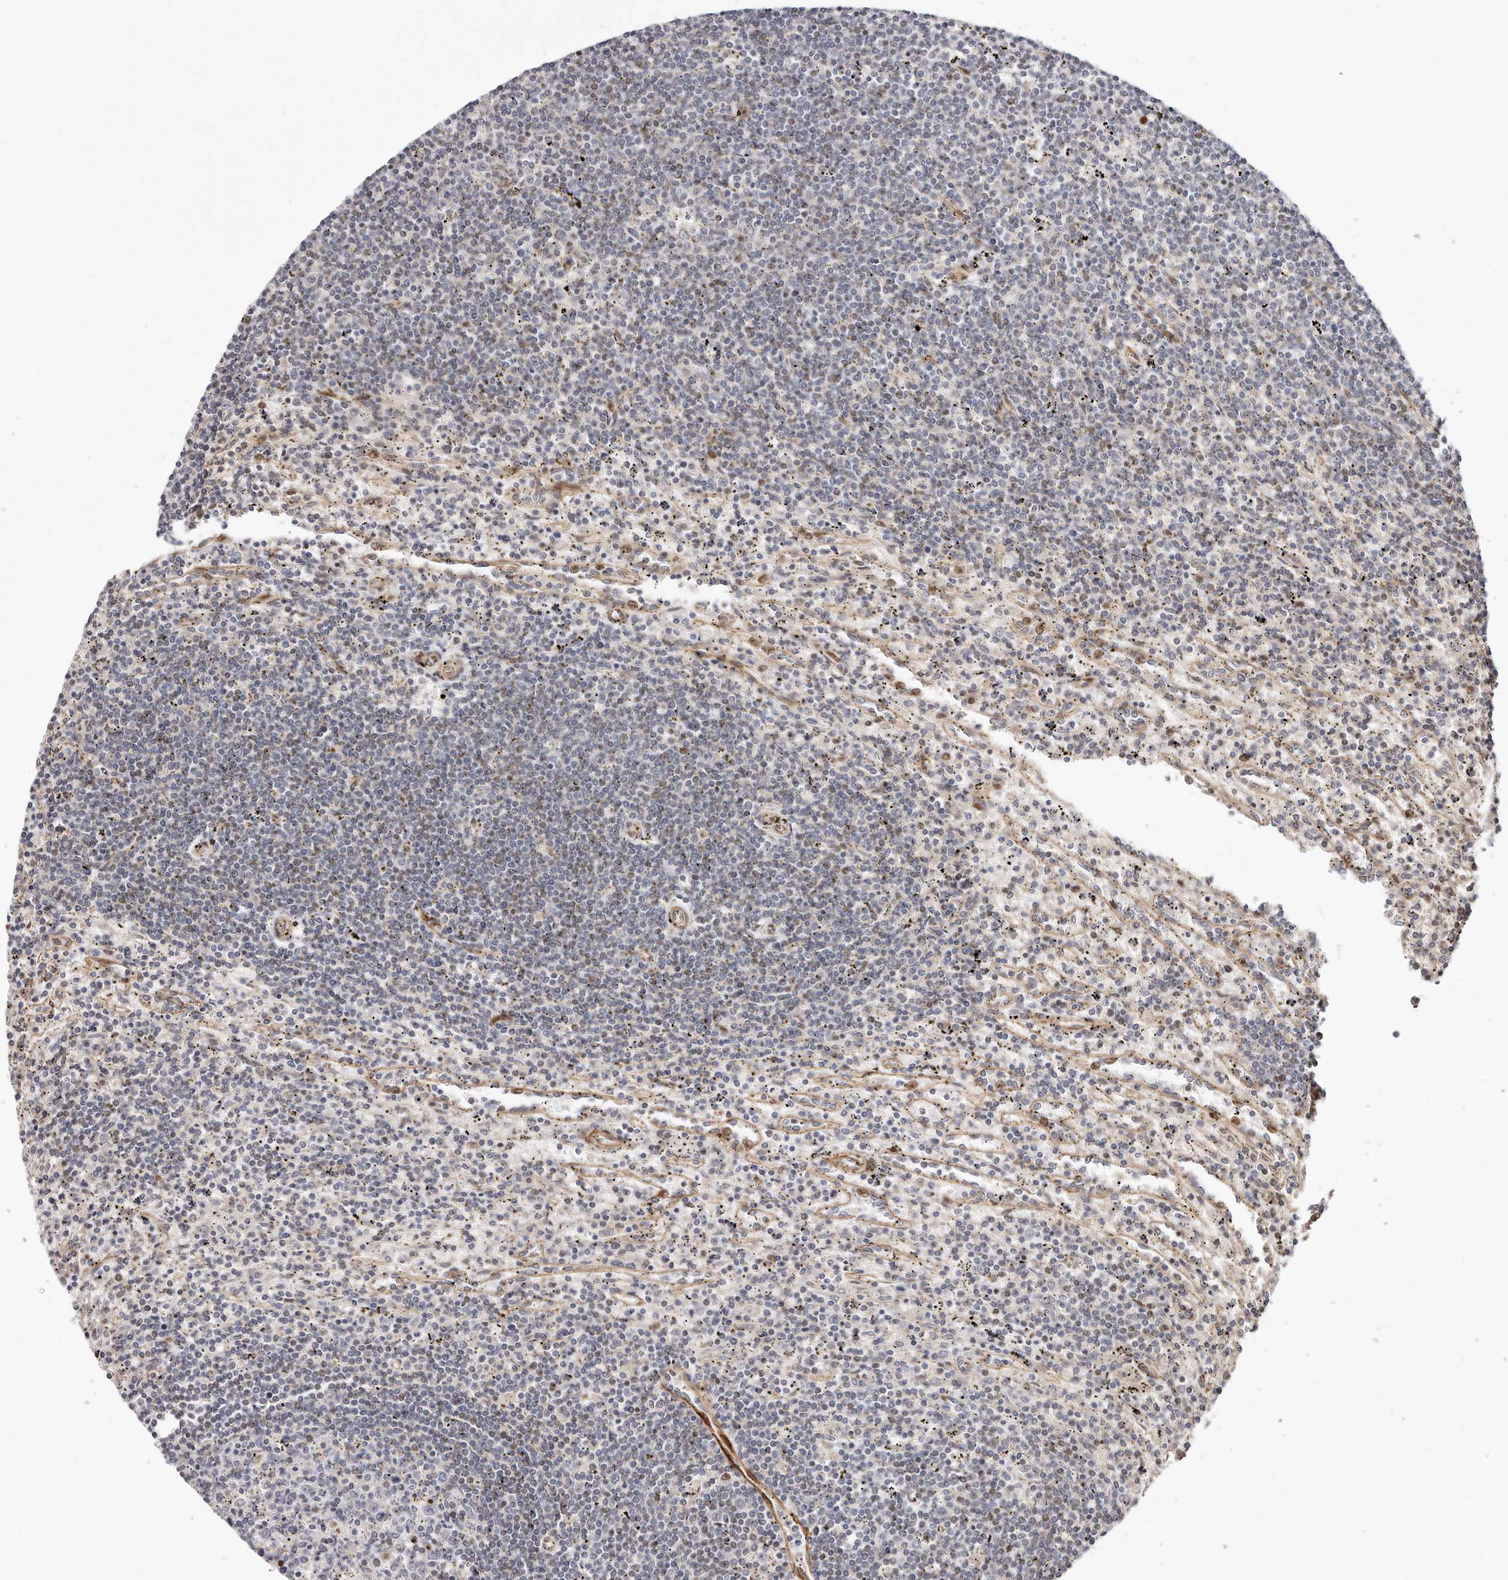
{"staining": {"intensity": "weak", "quantity": "25%-75%", "location": "nuclear"}, "tissue": "lymphoma", "cell_type": "Tumor cells", "image_type": "cancer", "snomed": [{"axis": "morphology", "description": "Malignant lymphoma, non-Hodgkin's type, Low grade"}, {"axis": "topography", "description": "Spleen"}], "caption": "A micrograph showing weak nuclear staining in approximately 25%-75% of tumor cells in lymphoma, as visualized by brown immunohistochemical staining.", "gene": "EPHX3", "patient": {"sex": "male", "age": 76}}